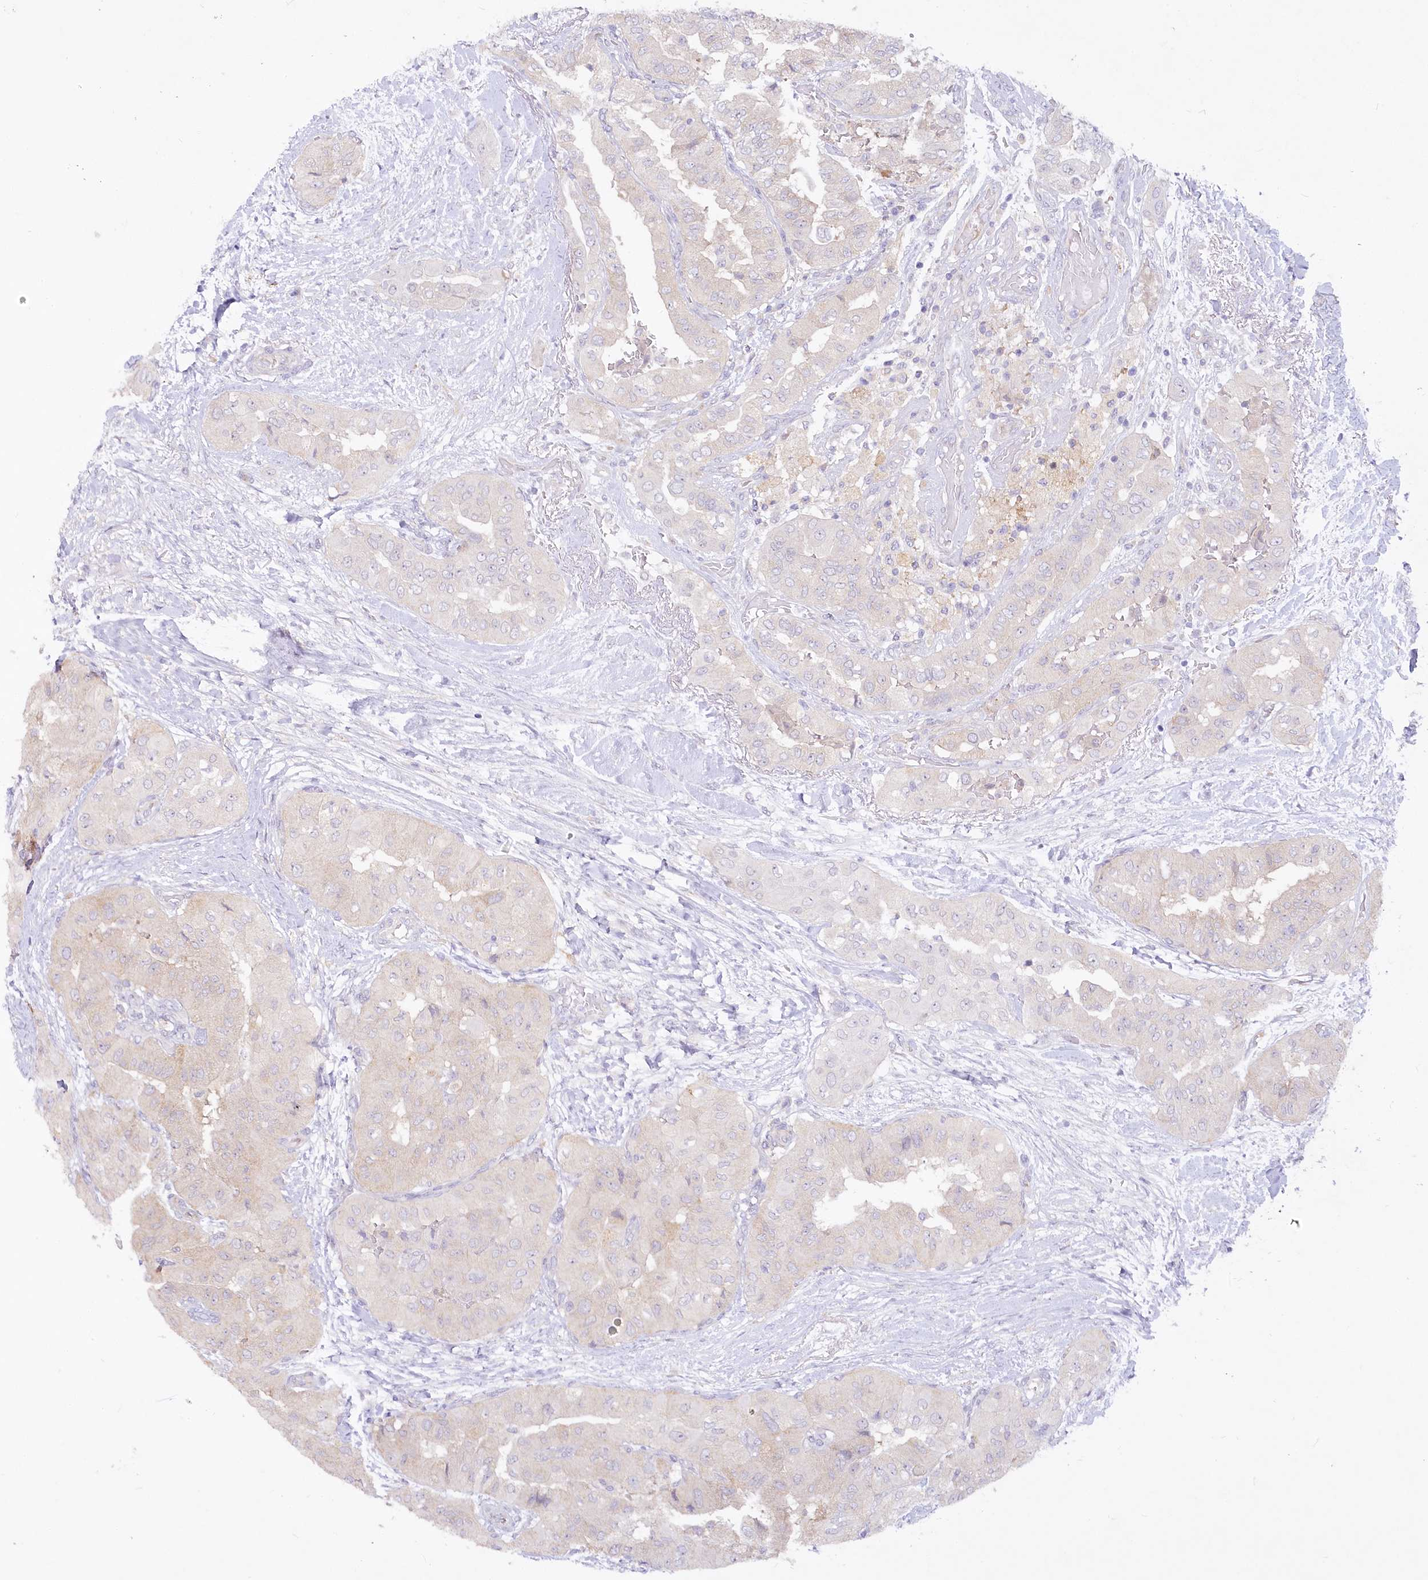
{"staining": {"intensity": "weak", "quantity": "<25%", "location": "cytoplasmic/membranous"}, "tissue": "thyroid cancer", "cell_type": "Tumor cells", "image_type": "cancer", "snomed": [{"axis": "morphology", "description": "Papillary adenocarcinoma, NOS"}, {"axis": "topography", "description": "Thyroid gland"}], "caption": "There is no significant positivity in tumor cells of thyroid papillary adenocarcinoma.", "gene": "EFHC2", "patient": {"sex": "female", "age": 59}}